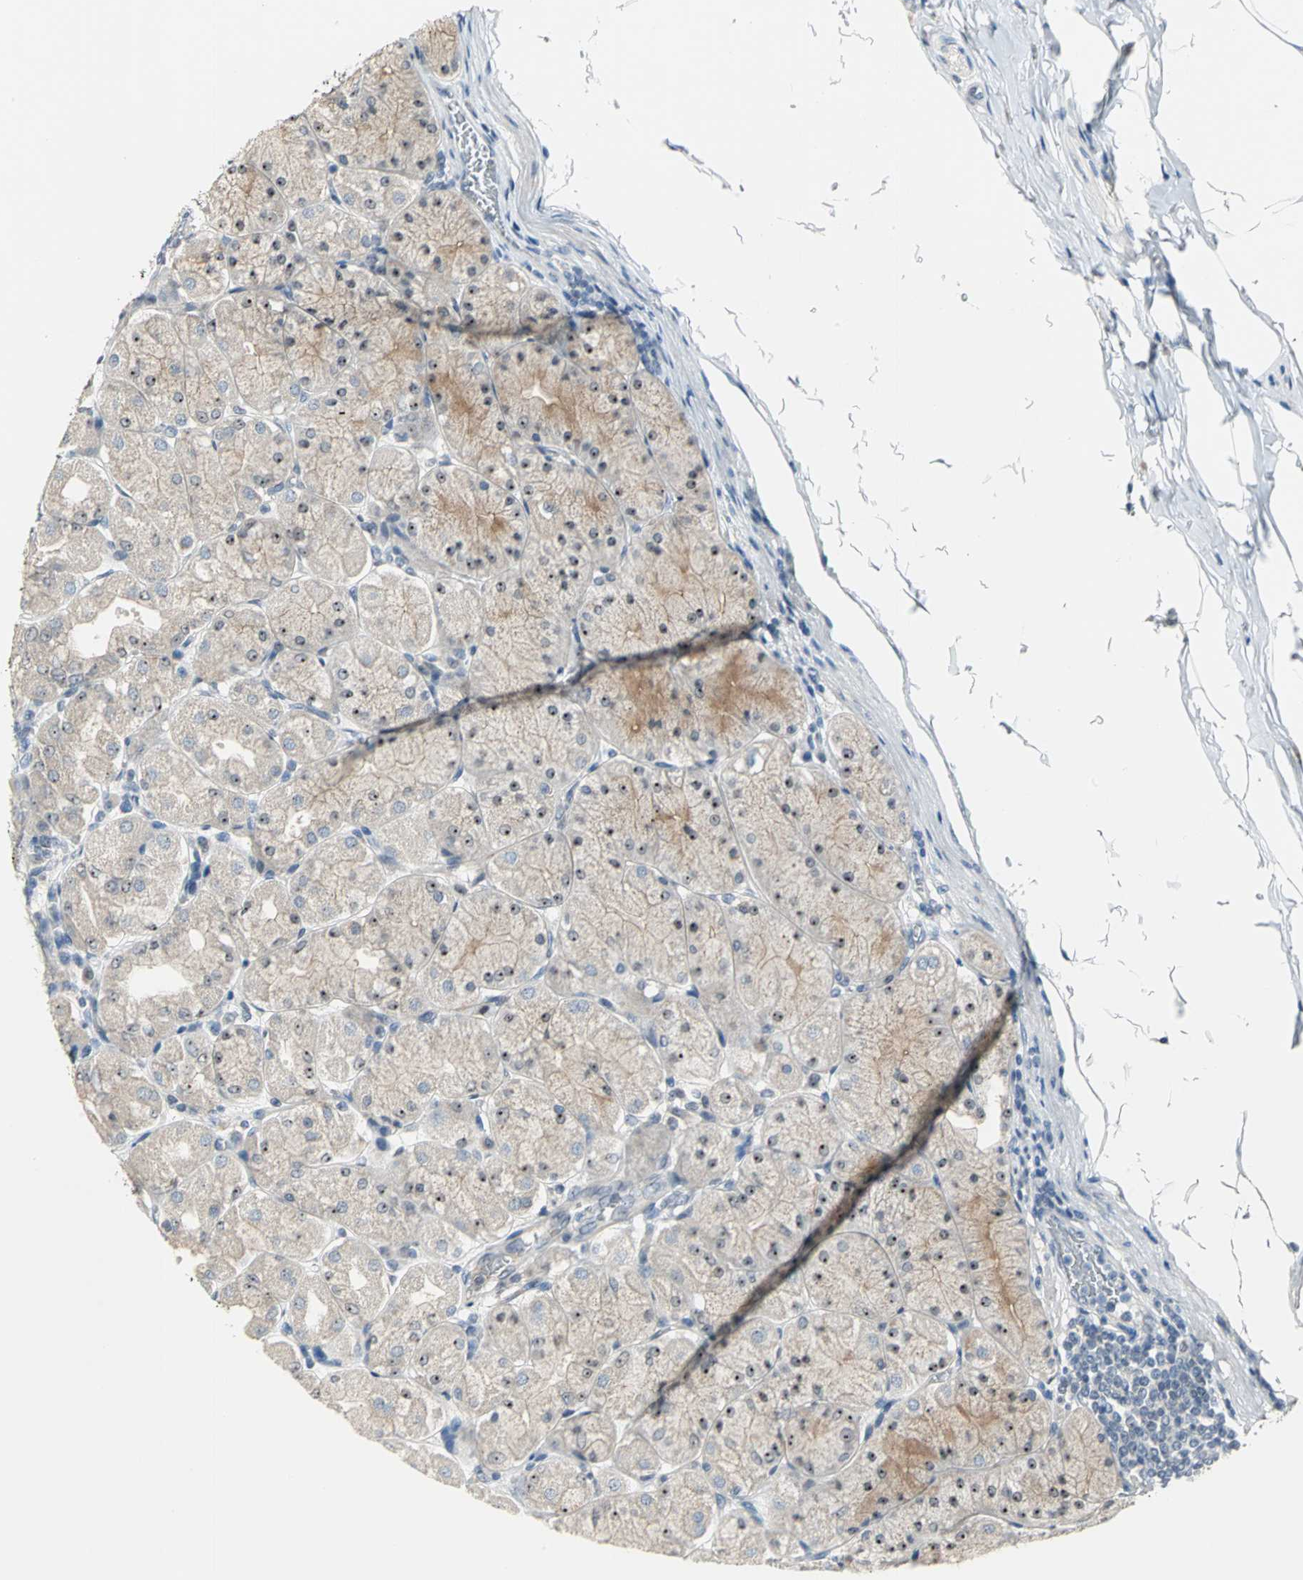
{"staining": {"intensity": "strong", "quantity": ">75%", "location": "nuclear"}, "tissue": "stomach", "cell_type": "Glandular cells", "image_type": "normal", "snomed": [{"axis": "morphology", "description": "Normal tissue, NOS"}, {"axis": "topography", "description": "Stomach, upper"}], "caption": "A photomicrograph of human stomach stained for a protein exhibits strong nuclear brown staining in glandular cells.", "gene": "MYBBP1A", "patient": {"sex": "female", "age": 56}}